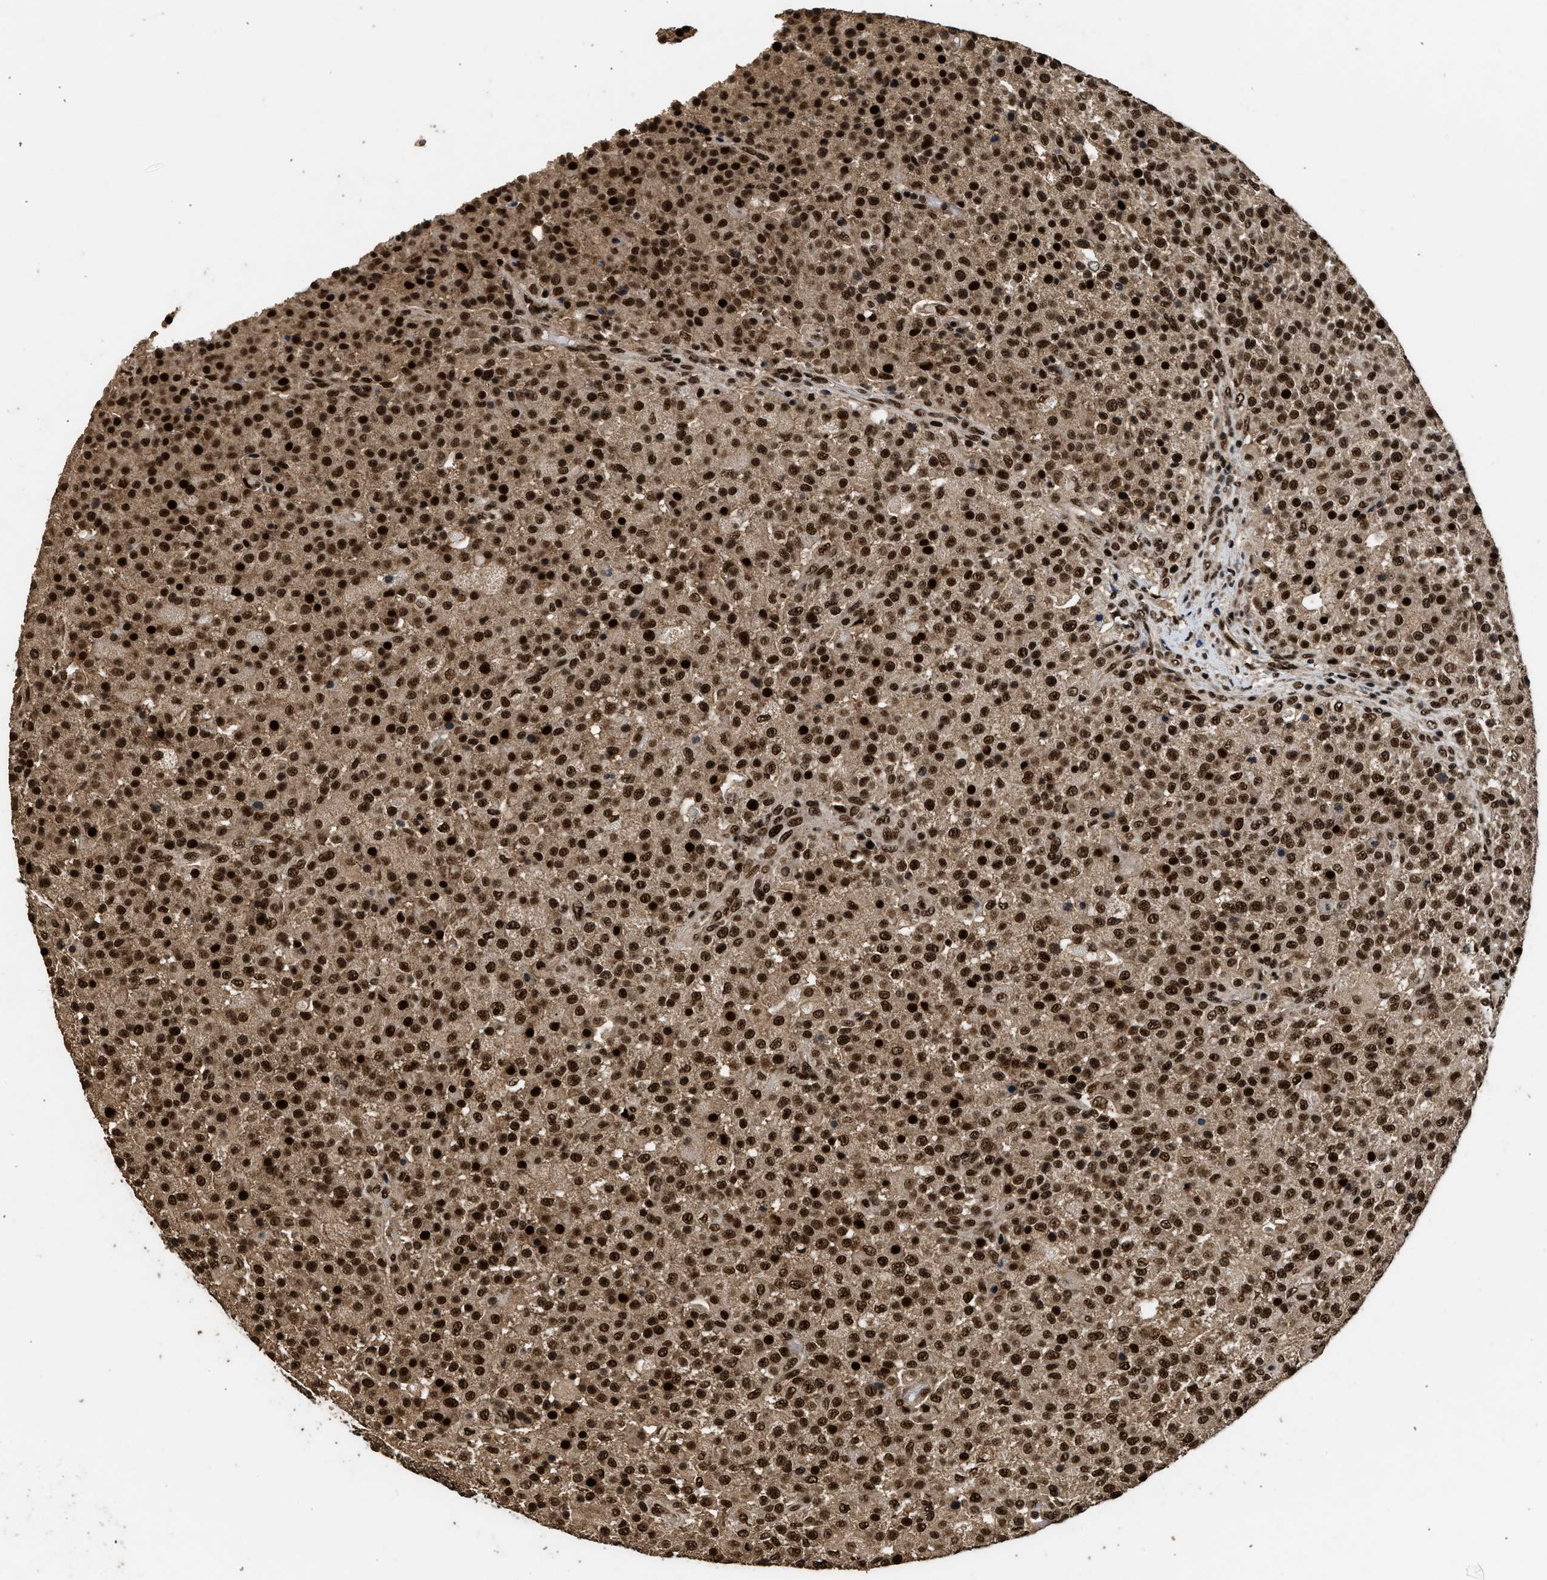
{"staining": {"intensity": "strong", "quantity": ">75%", "location": "cytoplasmic/membranous,nuclear"}, "tissue": "testis cancer", "cell_type": "Tumor cells", "image_type": "cancer", "snomed": [{"axis": "morphology", "description": "Seminoma, NOS"}, {"axis": "topography", "description": "Testis"}], "caption": "High-power microscopy captured an IHC image of seminoma (testis), revealing strong cytoplasmic/membranous and nuclear staining in approximately >75% of tumor cells.", "gene": "PPP4R3B", "patient": {"sex": "male", "age": 59}}